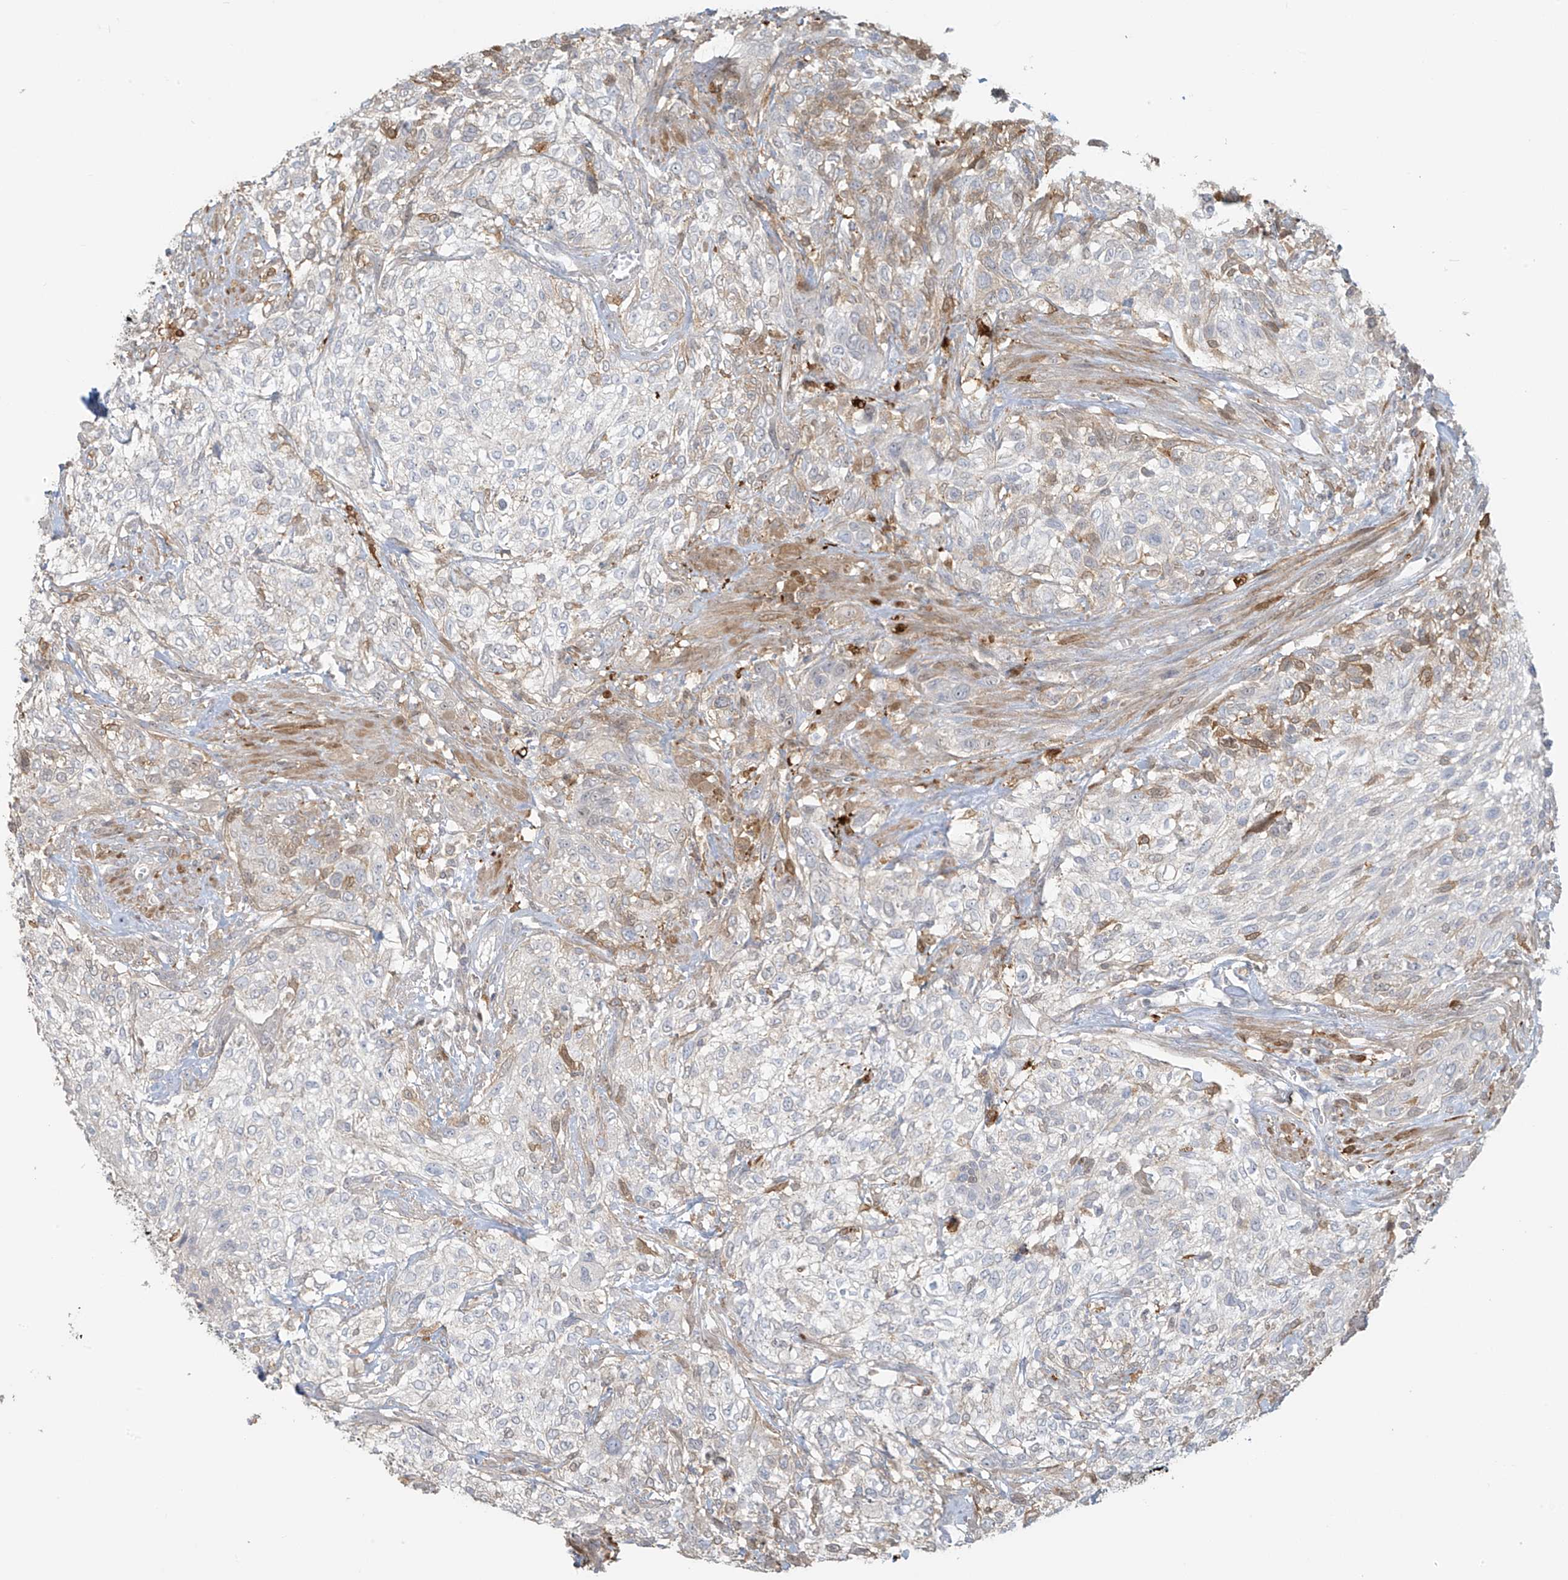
{"staining": {"intensity": "negative", "quantity": "none", "location": "none"}, "tissue": "urothelial cancer", "cell_type": "Tumor cells", "image_type": "cancer", "snomed": [{"axis": "morphology", "description": "Urothelial carcinoma, High grade"}, {"axis": "topography", "description": "Urinary bladder"}], "caption": "Immunohistochemistry (IHC) of urothelial cancer exhibits no positivity in tumor cells.", "gene": "TAGAP", "patient": {"sex": "male", "age": 35}}